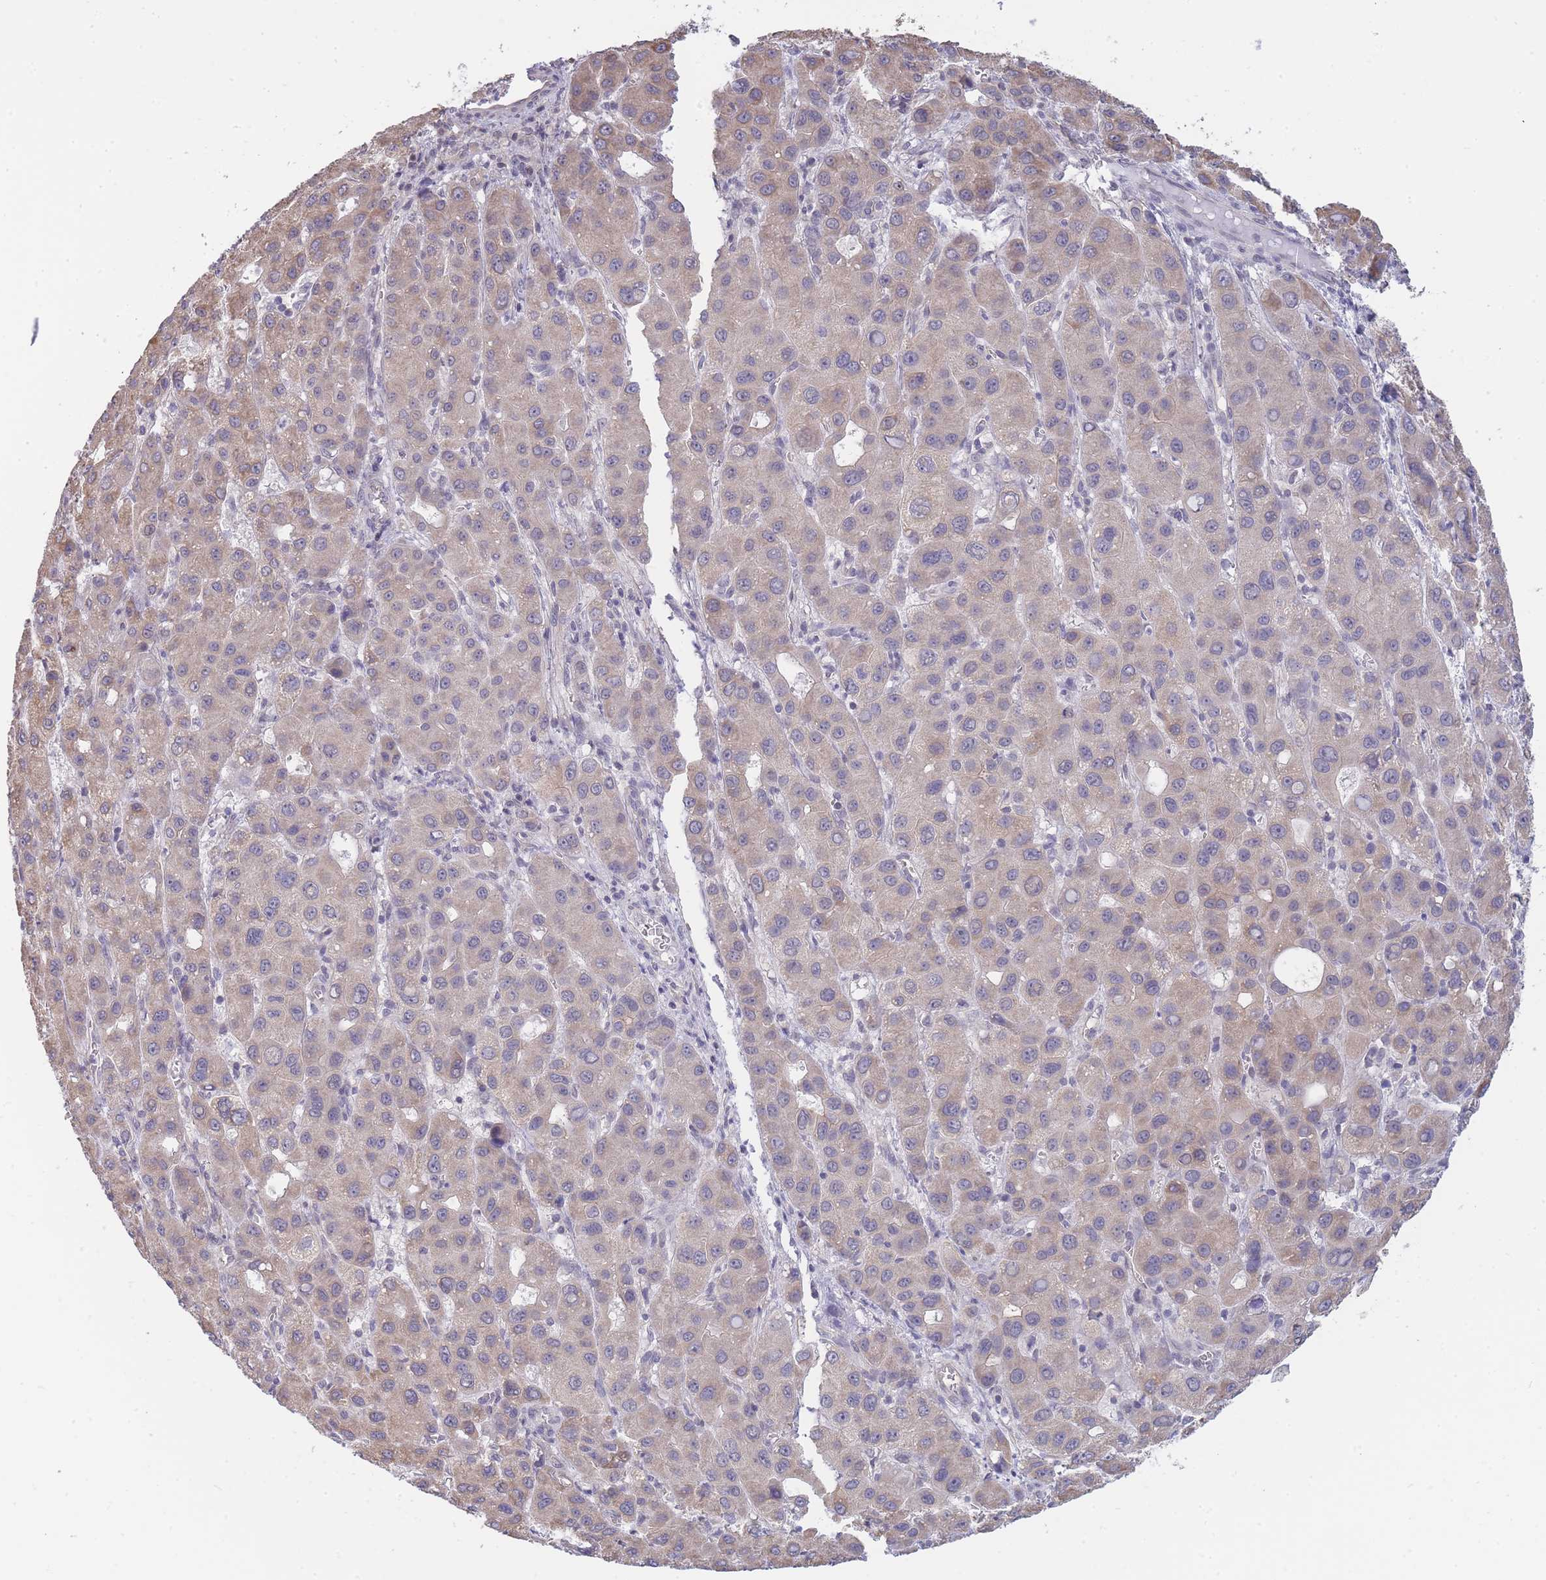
{"staining": {"intensity": "weak", "quantity": "25%-75%", "location": "cytoplasmic/membranous"}, "tissue": "liver cancer", "cell_type": "Tumor cells", "image_type": "cancer", "snomed": [{"axis": "morphology", "description": "Carcinoma, Hepatocellular, NOS"}, {"axis": "topography", "description": "Liver"}], "caption": "Liver hepatocellular carcinoma stained with a brown dye exhibits weak cytoplasmic/membranous positive positivity in about 25%-75% of tumor cells.", "gene": "C19orf25", "patient": {"sex": "male", "age": 55}}